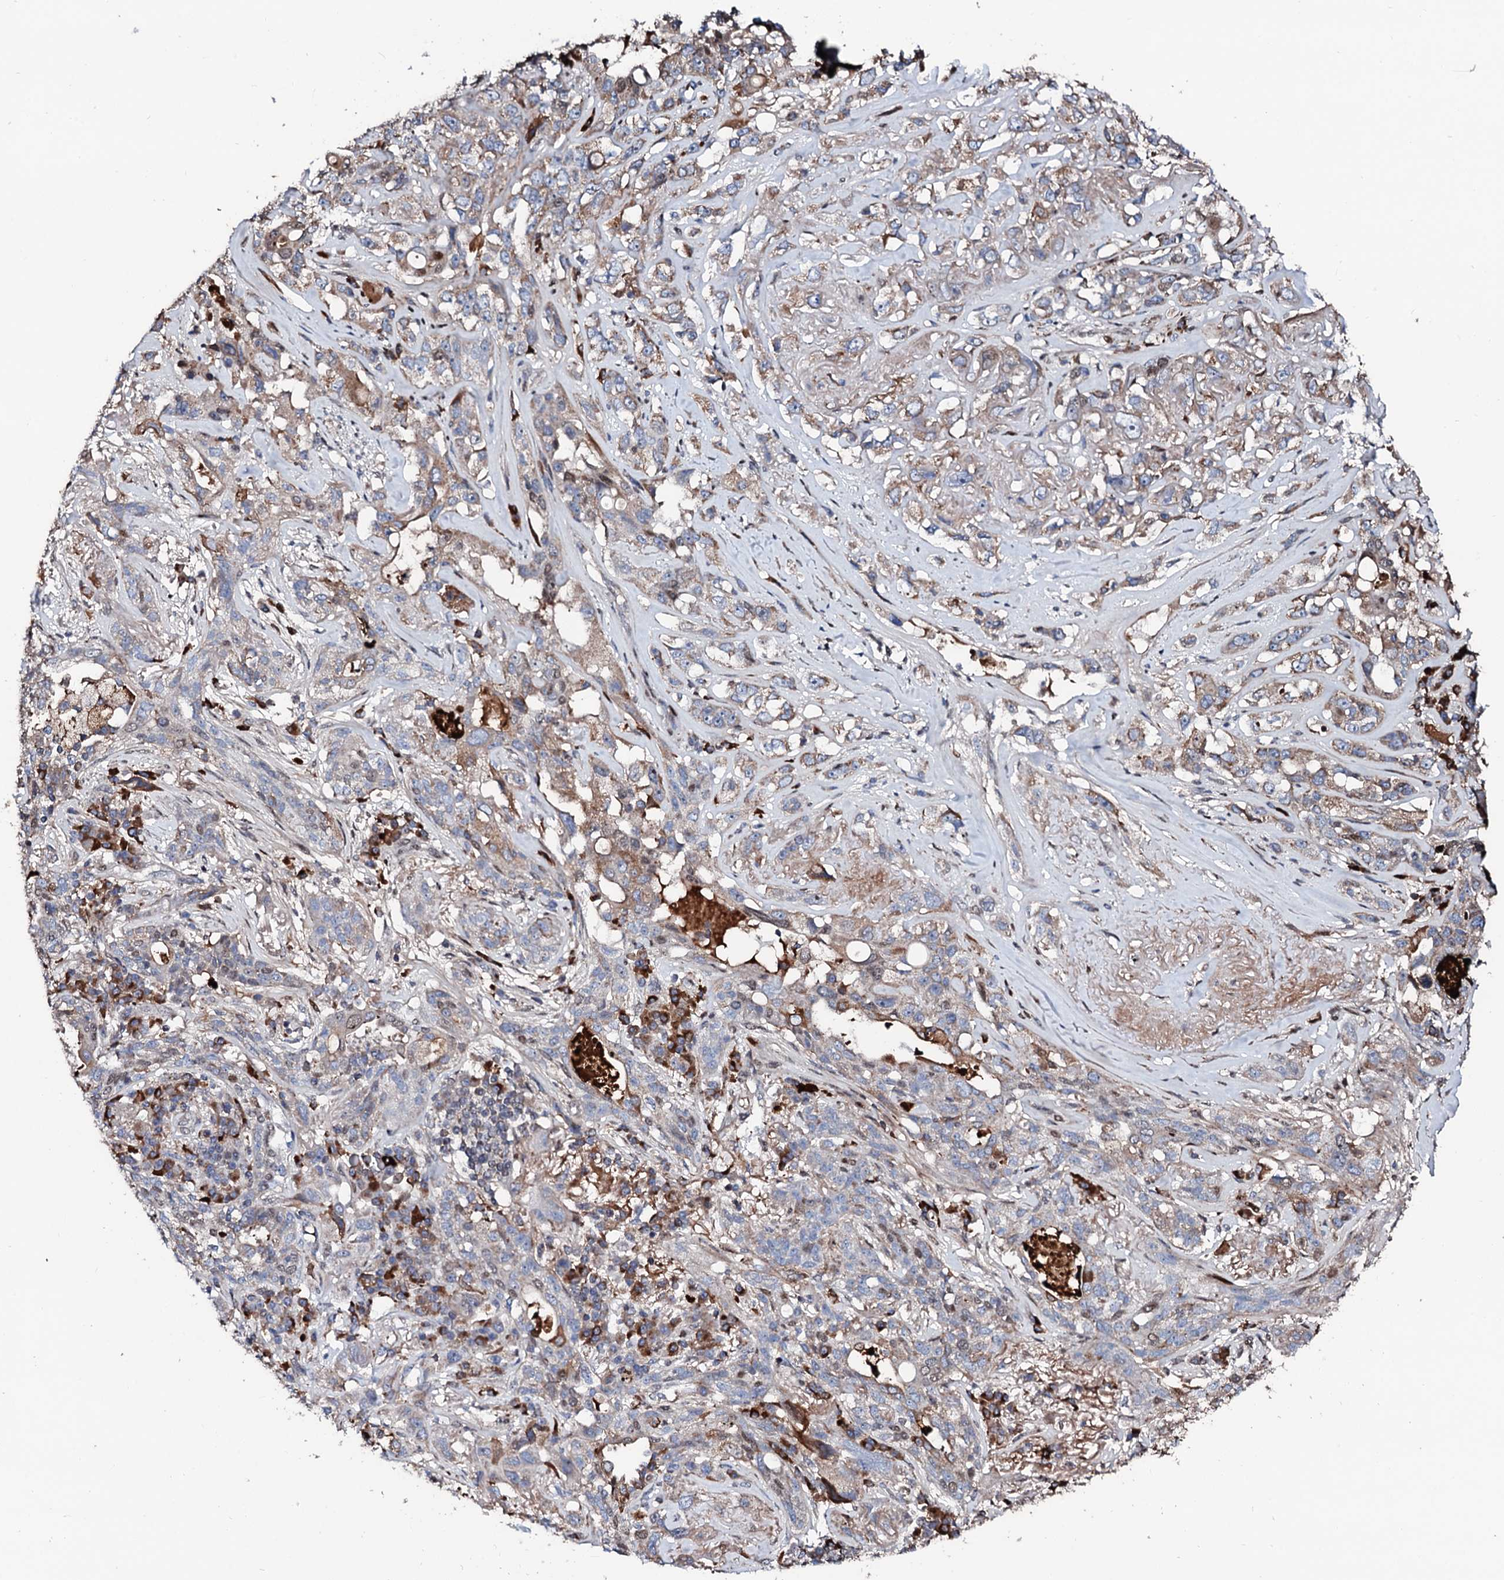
{"staining": {"intensity": "weak", "quantity": "25%-75%", "location": "cytoplasmic/membranous,nuclear"}, "tissue": "lung cancer", "cell_type": "Tumor cells", "image_type": "cancer", "snomed": [{"axis": "morphology", "description": "Squamous cell carcinoma, NOS"}, {"axis": "topography", "description": "Lung"}], "caption": "Immunohistochemistry (IHC) photomicrograph of human lung cancer (squamous cell carcinoma) stained for a protein (brown), which demonstrates low levels of weak cytoplasmic/membranous and nuclear expression in about 25%-75% of tumor cells.", "gene": "KIF18A", "patient": {"sex": "female", "age": 70}}